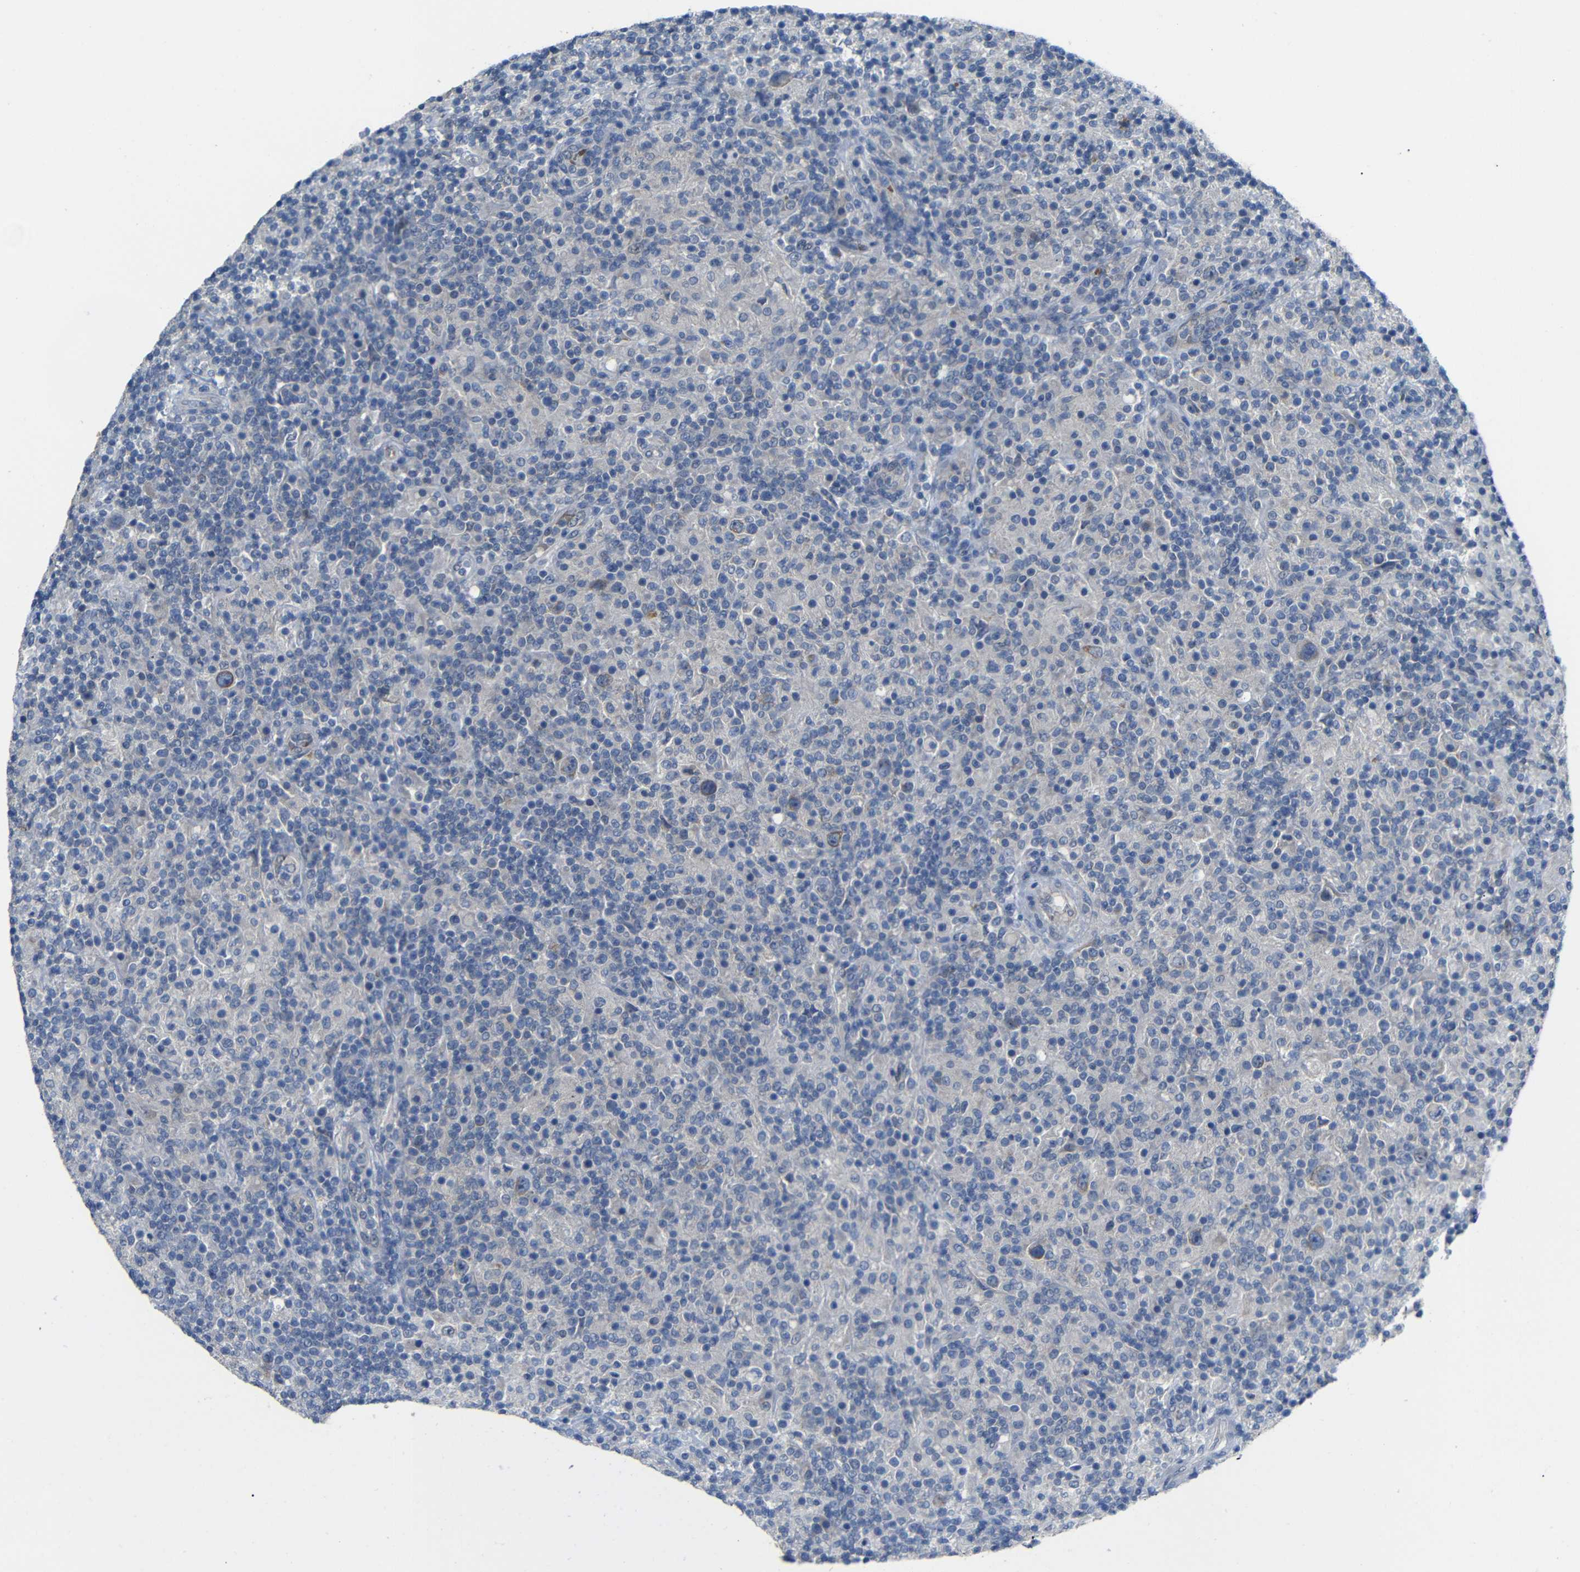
{"staining": {"intensity": "weak", "quantity": "25%-75%", "location": "cytoplasmic/membranous"}, "tissue": "lymphoma", "cell_type": "Tumor cells", "image_type": "cancer", "snomed": [{"axis": "morphology", "description": "Hodgkin's disease, NOS"}, {"axis": "topography", "description": "Lymph node"}], "caption": "Immunohistochemical staining of lymphoma demonstrates weak cytoplasmic/membranous protein staining in about 25%-75% of tumor cells. (Stains: DAB in brown, nuclei in blue, Microscopy: brightfield microscopy at high magnification).", "gene": "TBC1D32", "patient": {"sex": "male", "age": 70}}